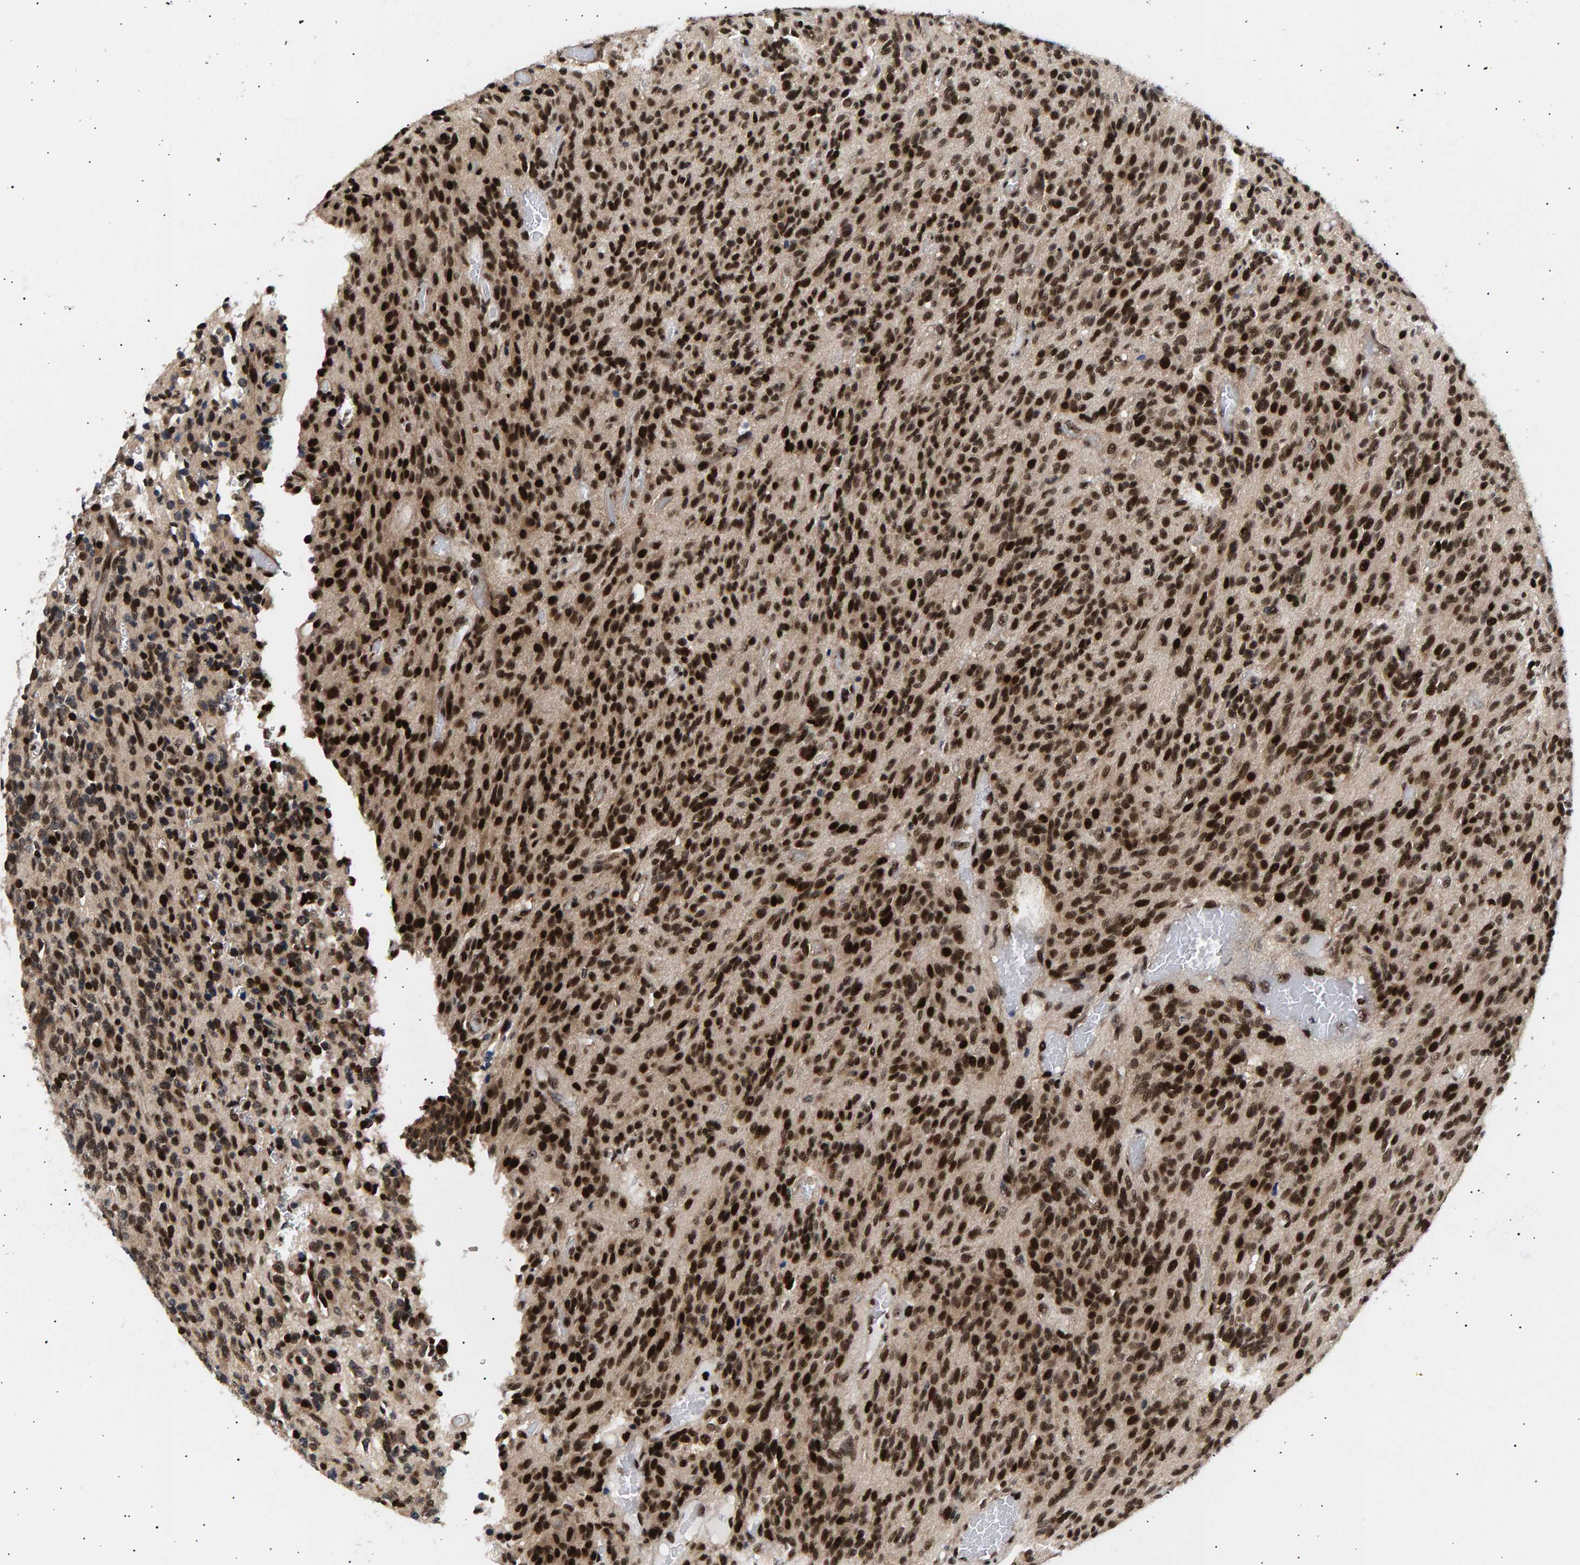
{"staining": {"intensity": "strong", "quantity": ">75%", "location": "nuclear"}, "tissue": "glioma", "cell_type": "Tumor cells", "image_type": "cancer", "snomed": [{"axis": "morphology", "description": "Glioma, malignant, High grade"}, {"axis": "topography", "description": "Brain"}], "caption": "Tumor cells exhibit strong nuclear positivity in approximately >75% of cells in glioma. The staining is performed using DAB (3,3'-diaminobenzidine) brown chromogen to label protein expression. The nuclei are counter-stained blue using hematoxylin.", "gene": "ANKRD40", "patient": {"sex": "male", "age": 34}}